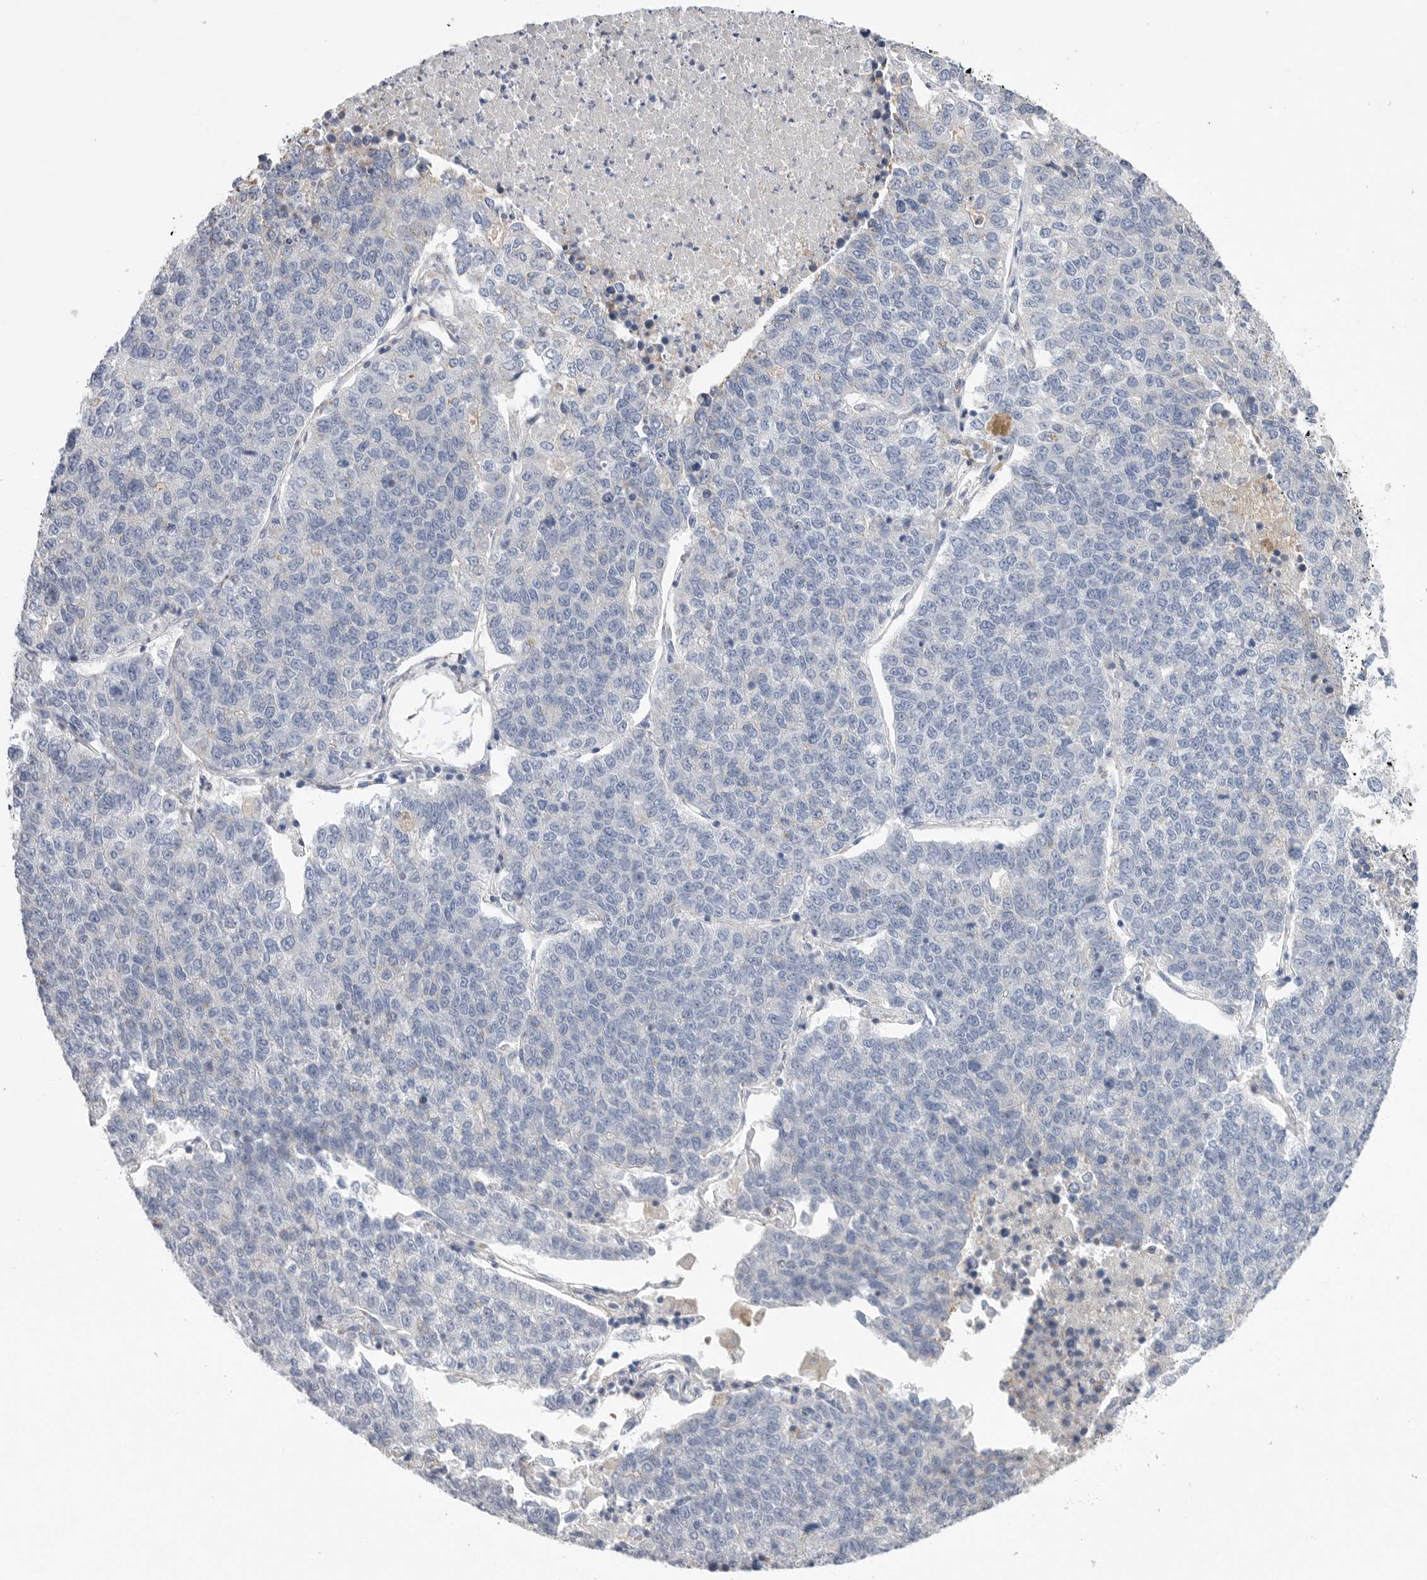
{"staining": {"intensity": "negative", "quantity": "none", "location": "none"}, "tissue": "lung cancer", "cell_type": "Tumor cells", "image_type": "cancer", "snomed": [{"axis": "morphology", "description": "Adenocarcinoma, NOS"}, {"axis": "topography", "description": "Lung"}], "caption": "Tumor cells show no significant positivity in lung cancer (adenocarcinoma). (DAB IHC visualized using brightfield microscopy, high magnification).", "gene": "CAMK2B", "patient": {"sex": "male", "age": 49}}